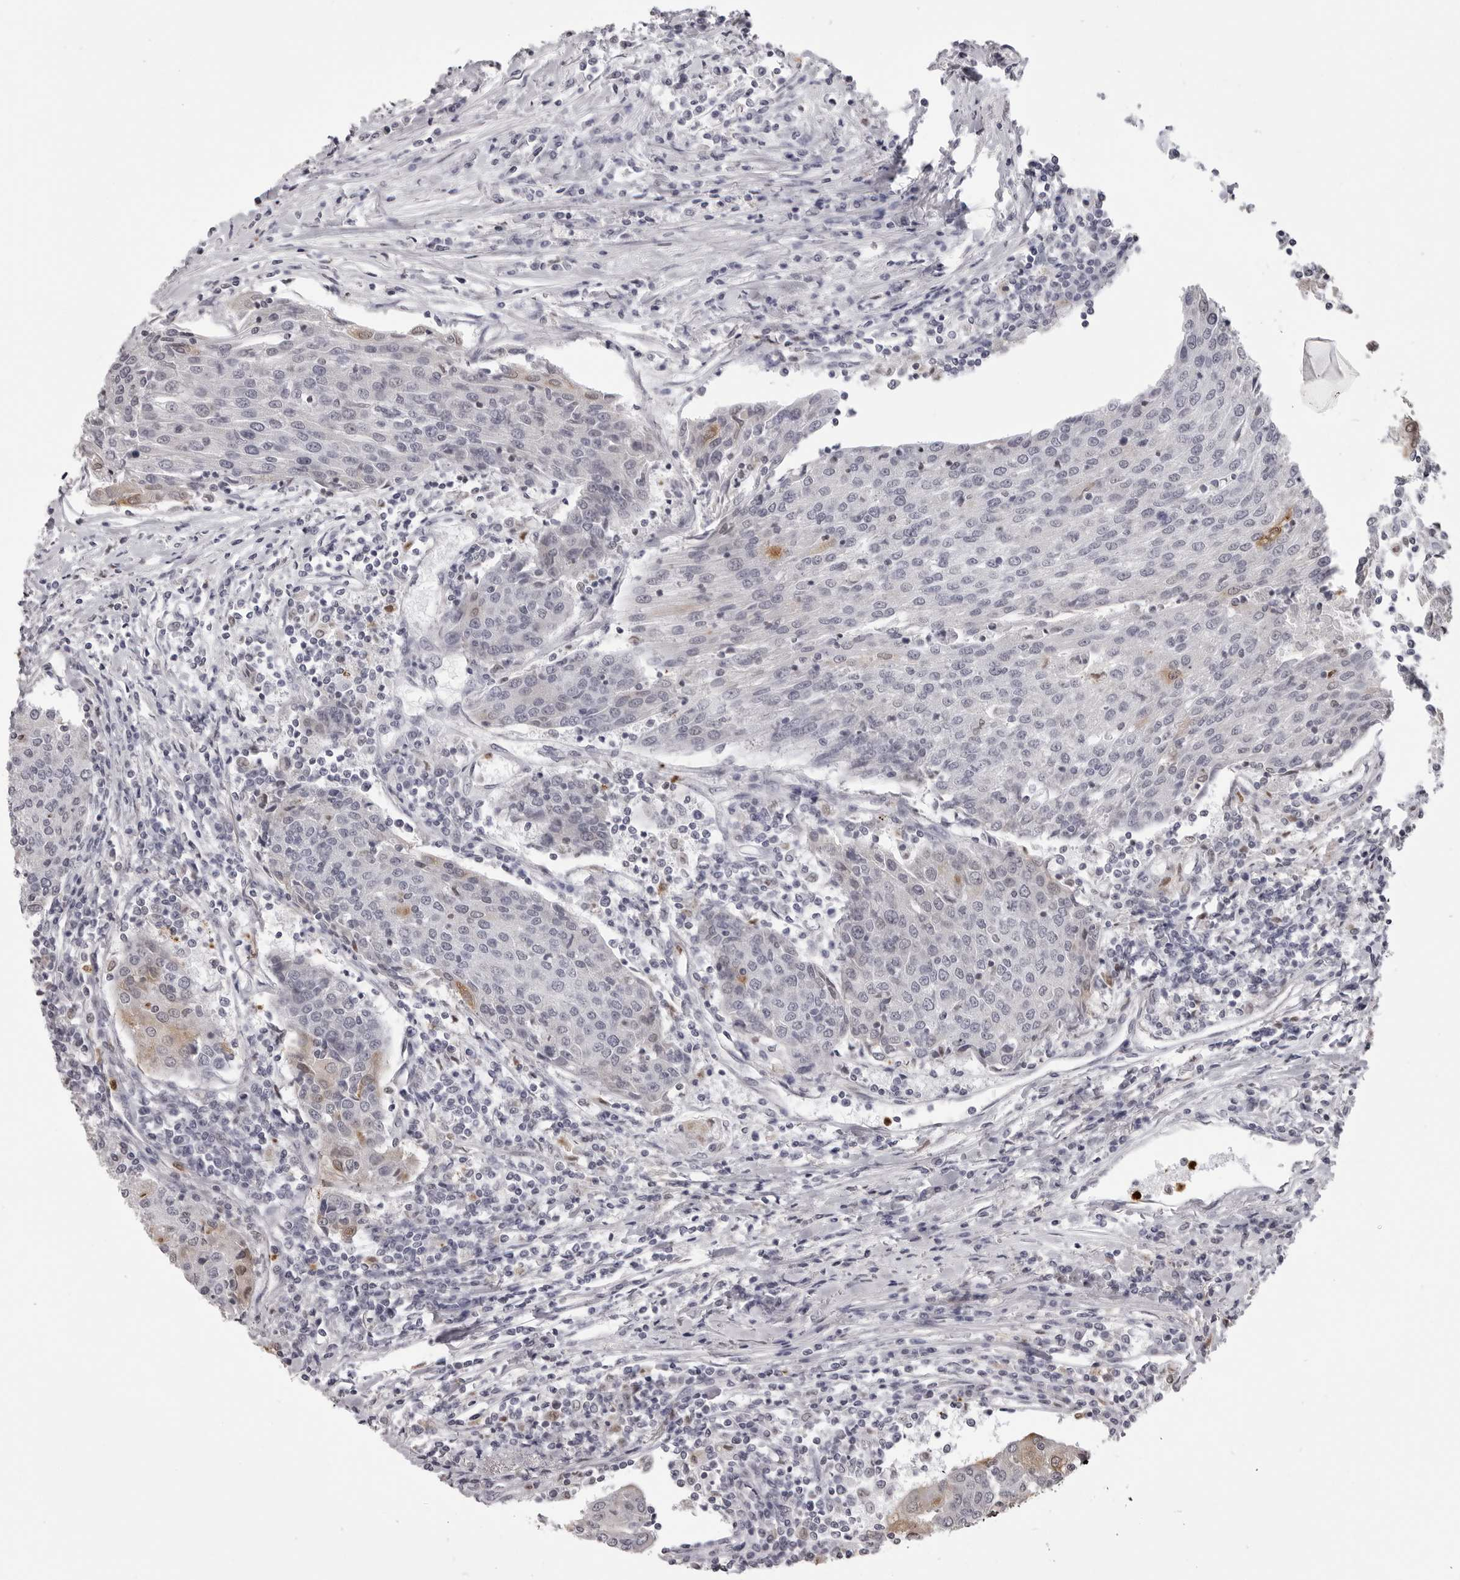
{"staining": {"intensity": "weak", "quantity": "<25%", "location": "cytoplasmic/membranous"}, "tissue": "urothelial cancer", "cell_type": "Tumor cells", "image_type": "cancer", "snomed": [{"axis": "morphology", "description": "Urothelial carcinoma, High grade"}, {"axis": "topography", "description": "Urinary bladder"}], "caption": "Immunohistochemistry (IHC) of human urothelial cancer exhibits no staining in tumor cells.", "gene": "IL31", "patient": {"sex": "female", "age": 85}}